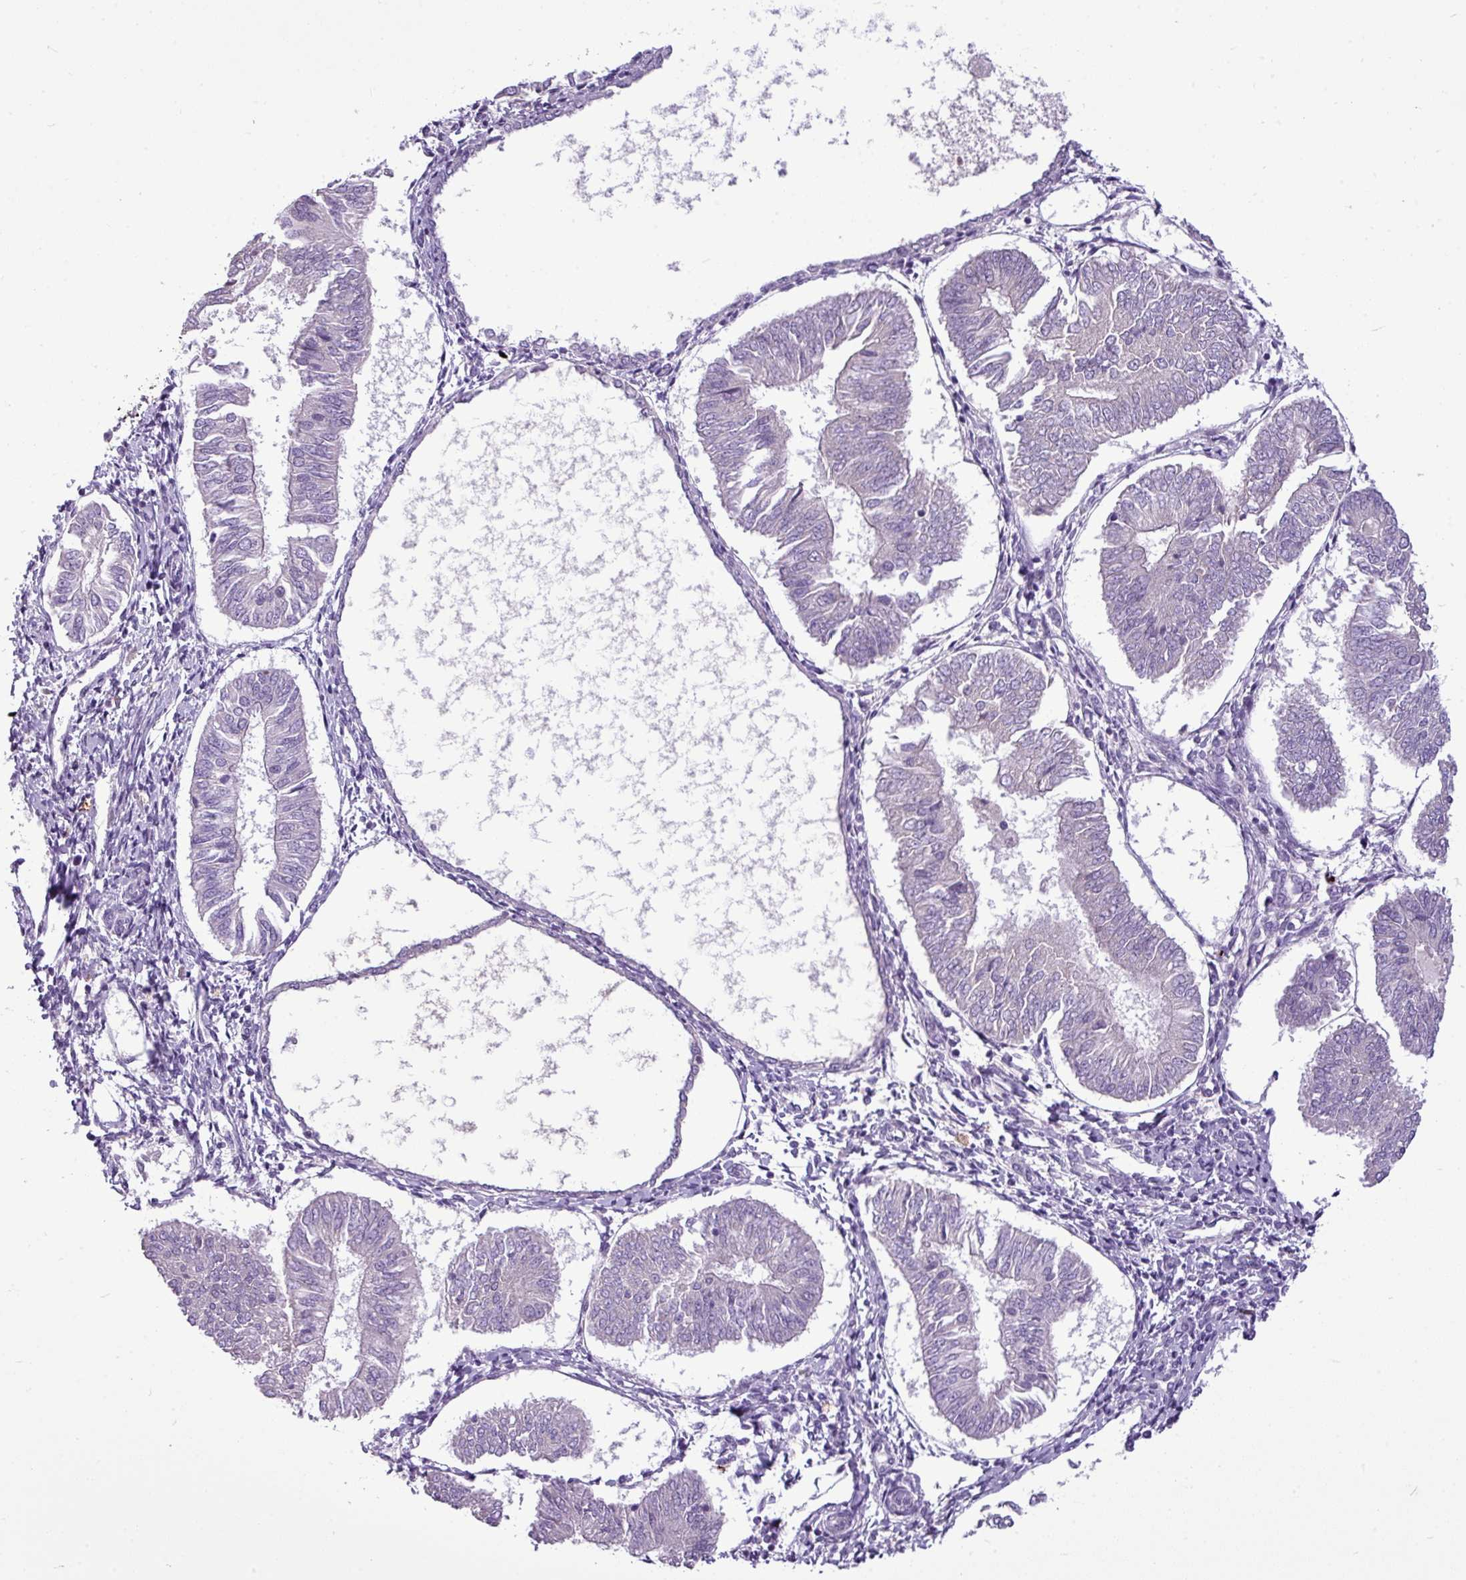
{"staining": {"intensity": "negative", "quantity": "none", "location": "none"}, "tissue": "endometrial cancer", "cell_type": "Tumor cells", "image_type": "cancer", "snomed": [{"axis": "morphology", "description": "Adenocarcinoma, NOS"}, {"axis": "topography", "description": "Endometrium"}], "caption": "High power microscopy photomicrograph of an IHC micrograph of endometrial adenocarcinoma, revealing no significant positivity in tumor cells.", "gene": "IL17A", "patient": {"sex": "female", "age": 58}}